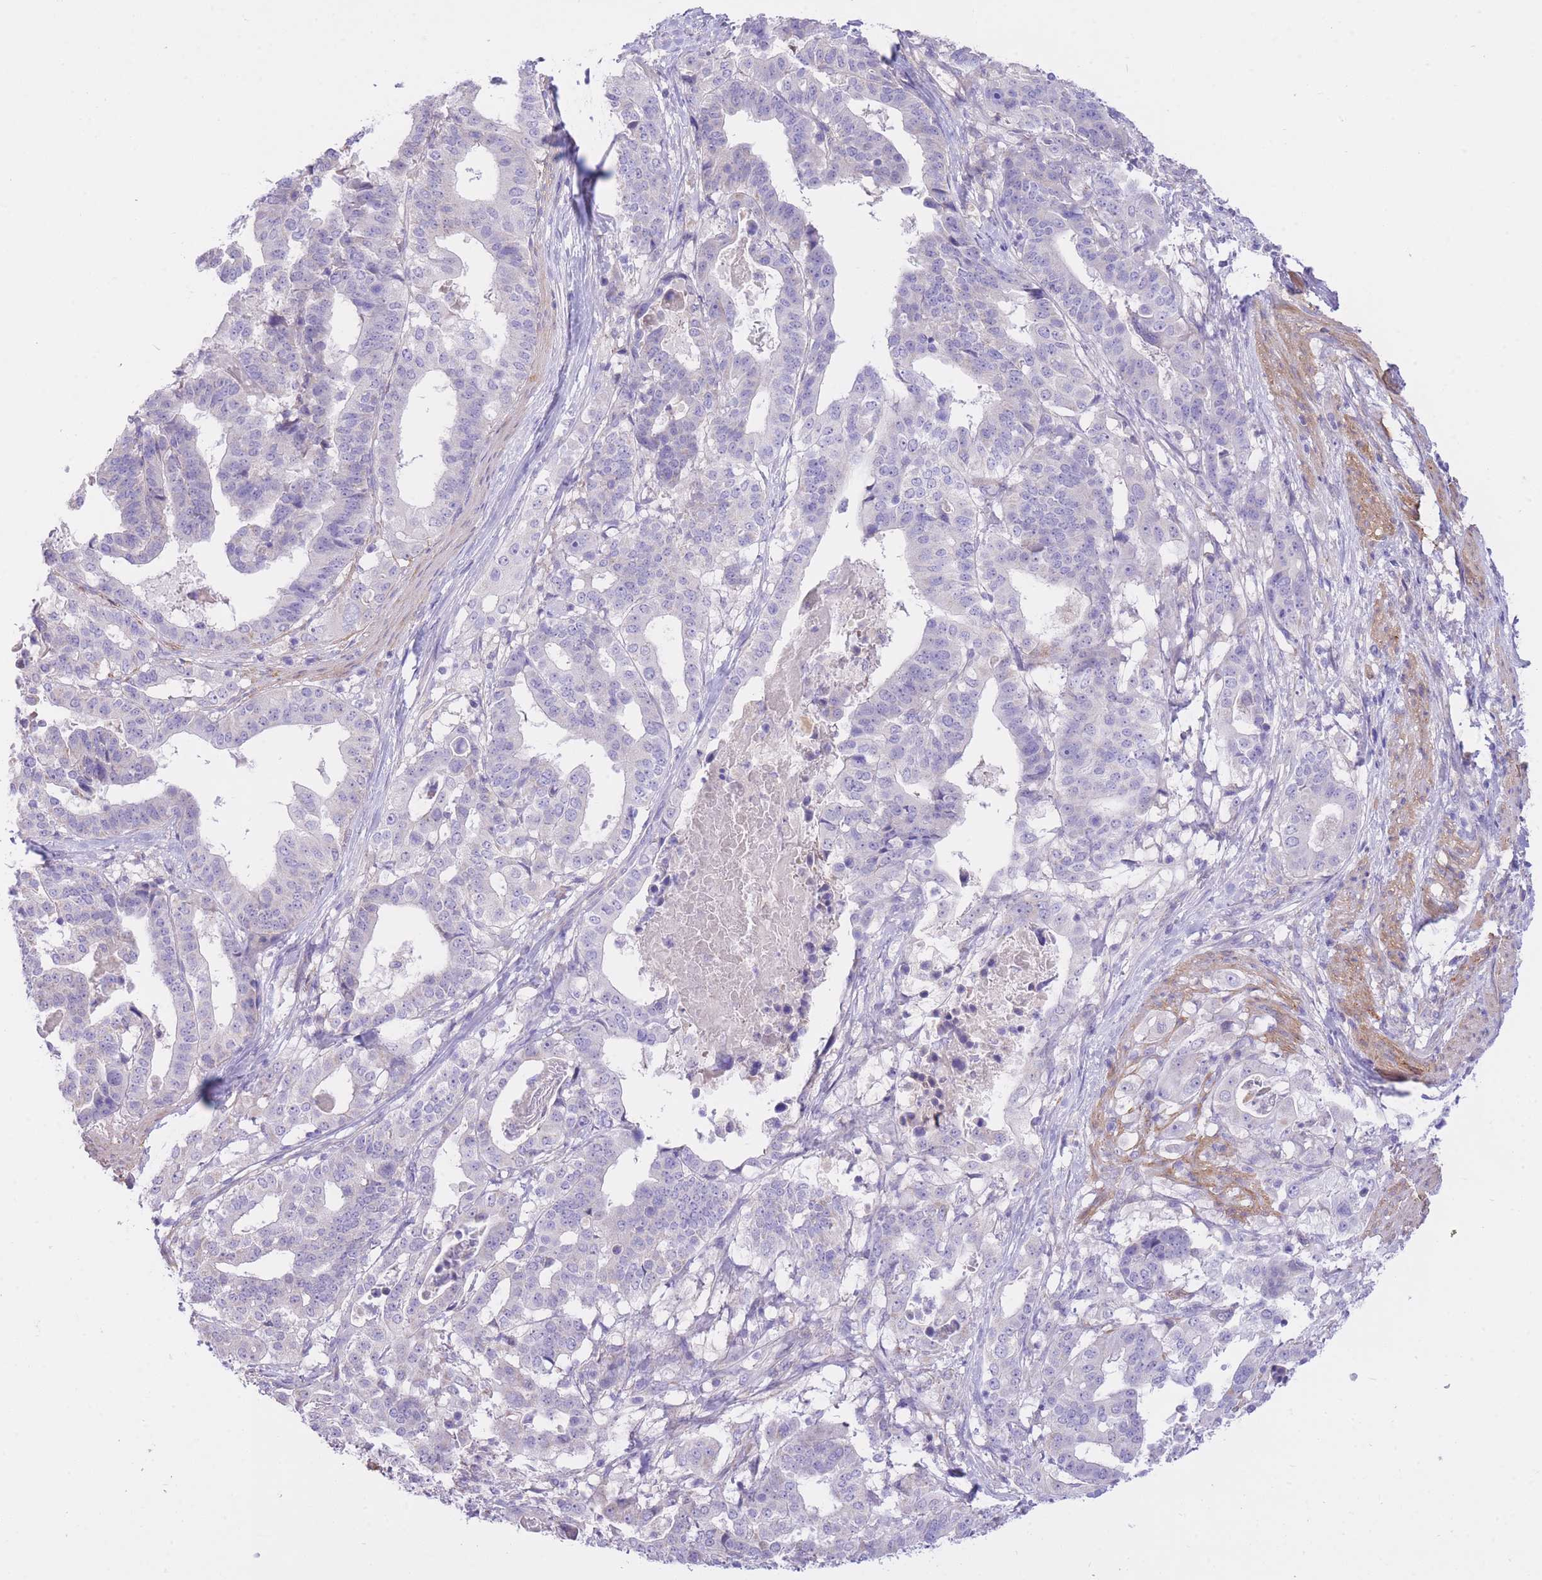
{"staining": {"intensity": "negative", "quantity": "none", "location": "none"}, "tissue": "stomach cancer", "cell_type": "Tumor cells", "image_type": "cancer", "snomed": [{"axis": "morphology", "description": "Adenocarcinoma, NOS"}, {"axis": "topography", "description": "Stomach"}], "caption": "Tumor cells show no significant expression in stomach adenocarcinoma. Brightfield microscopy of immunohistochemistry (IHC) stained with DAB (3,3'-diaminobenzidine) (brown) and hematoxylin (blue), captured at high magnification.", "gene": "PGM1", "patient": {"sex": "male", "age": 48}}